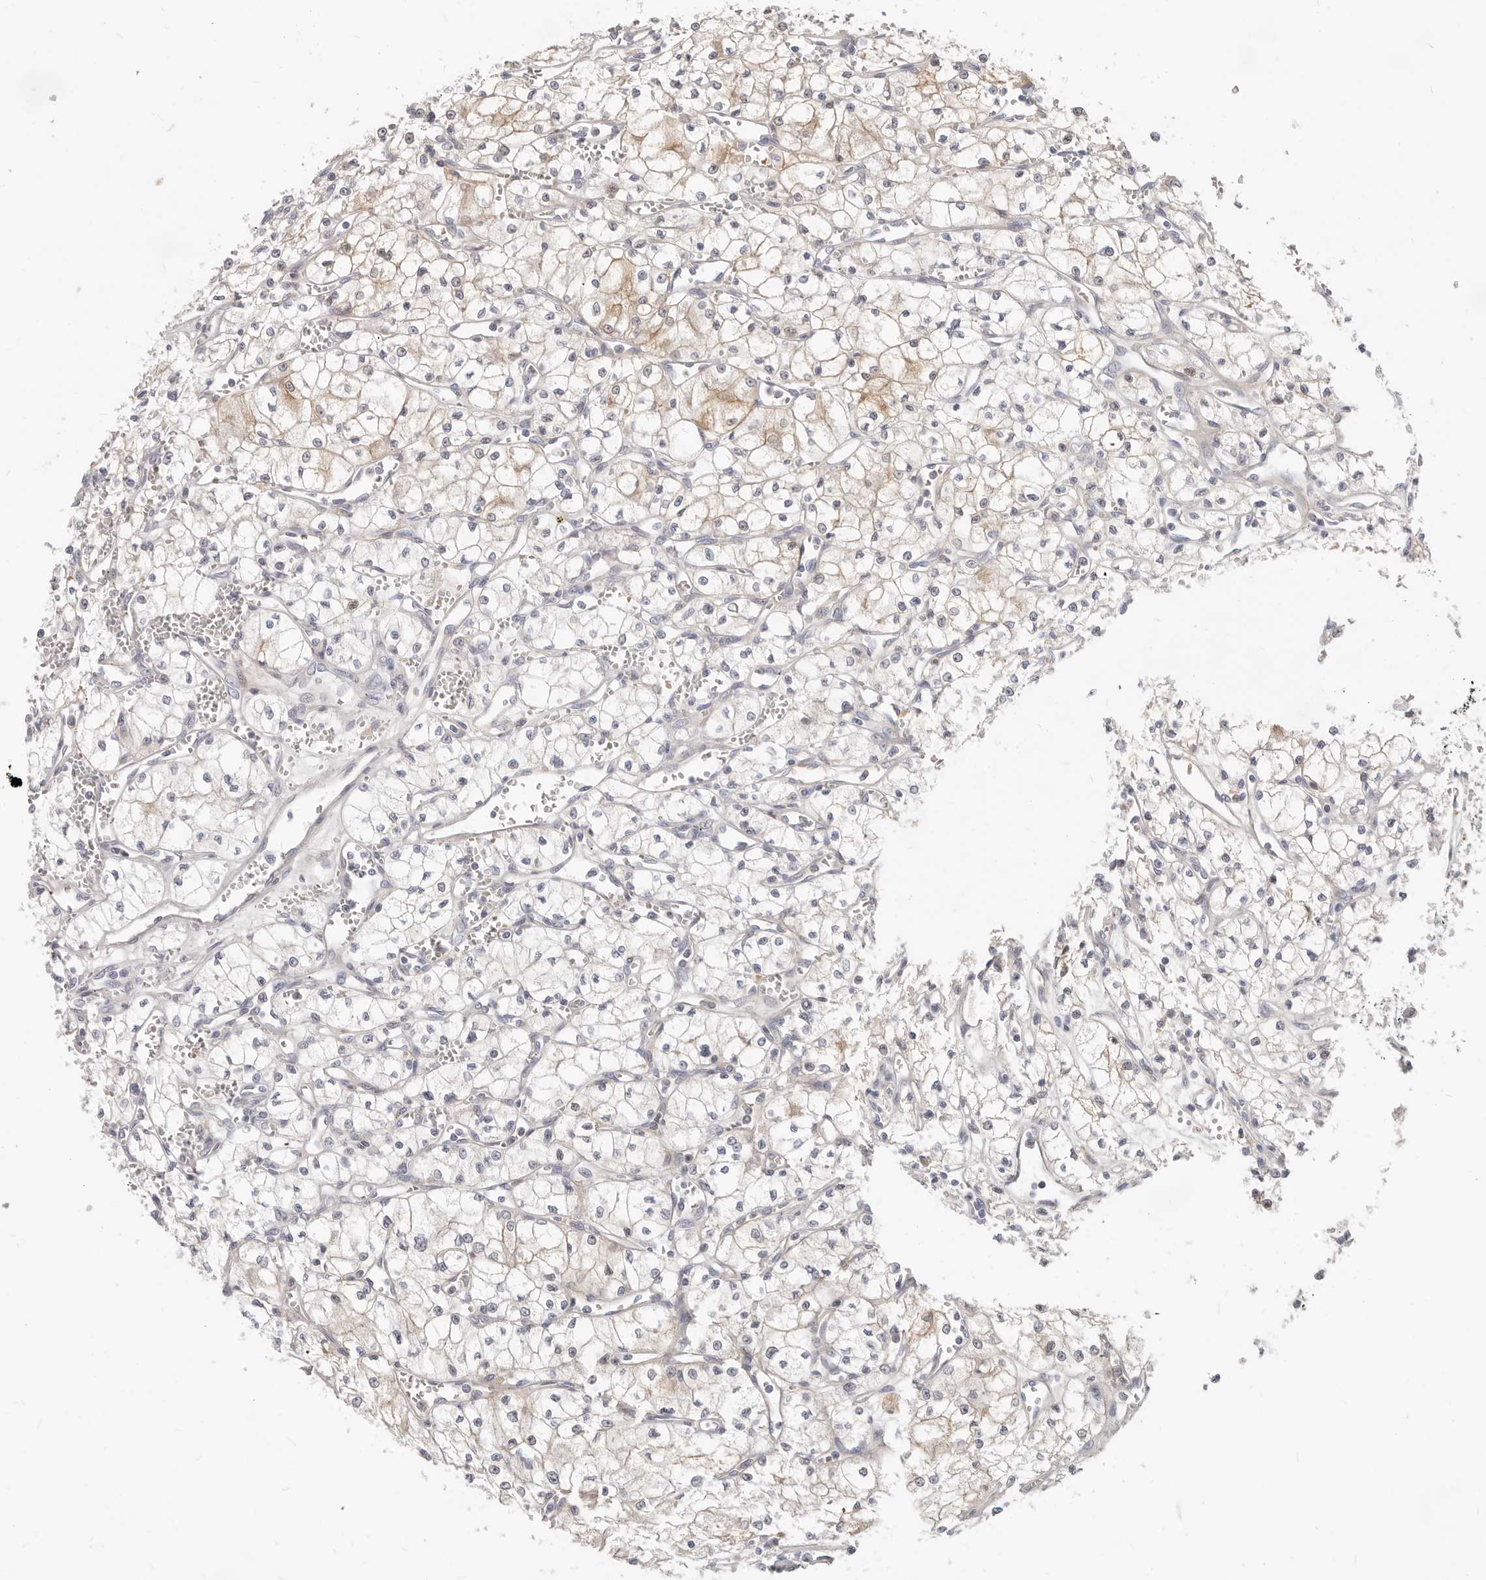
{"staining": {"intensity": "weak", "quantity": "25%-75%", "location": "cytoplasmic/membranous"}, "tissue": "renal cancer", "cell_type": "Tumor cells", "image_type": "cancer", "snomed": [{"axis": "morphology", "description": "Adenocarcinoma, NOS"}, {"axis": "topography", "description": "Kidney"}], "caption": "Renal adenocarcinoma stained with IHC displays weak cytoplasmic/membranous staining in approximately 25%-75% of tumor cells. The protein is stained brown, and the nuclei are stained in blue (DAB IHC with brightfield microscopy, high magnification).", "gene": "ZRANB1", "patient": {"sex": "male", "age": 59}}